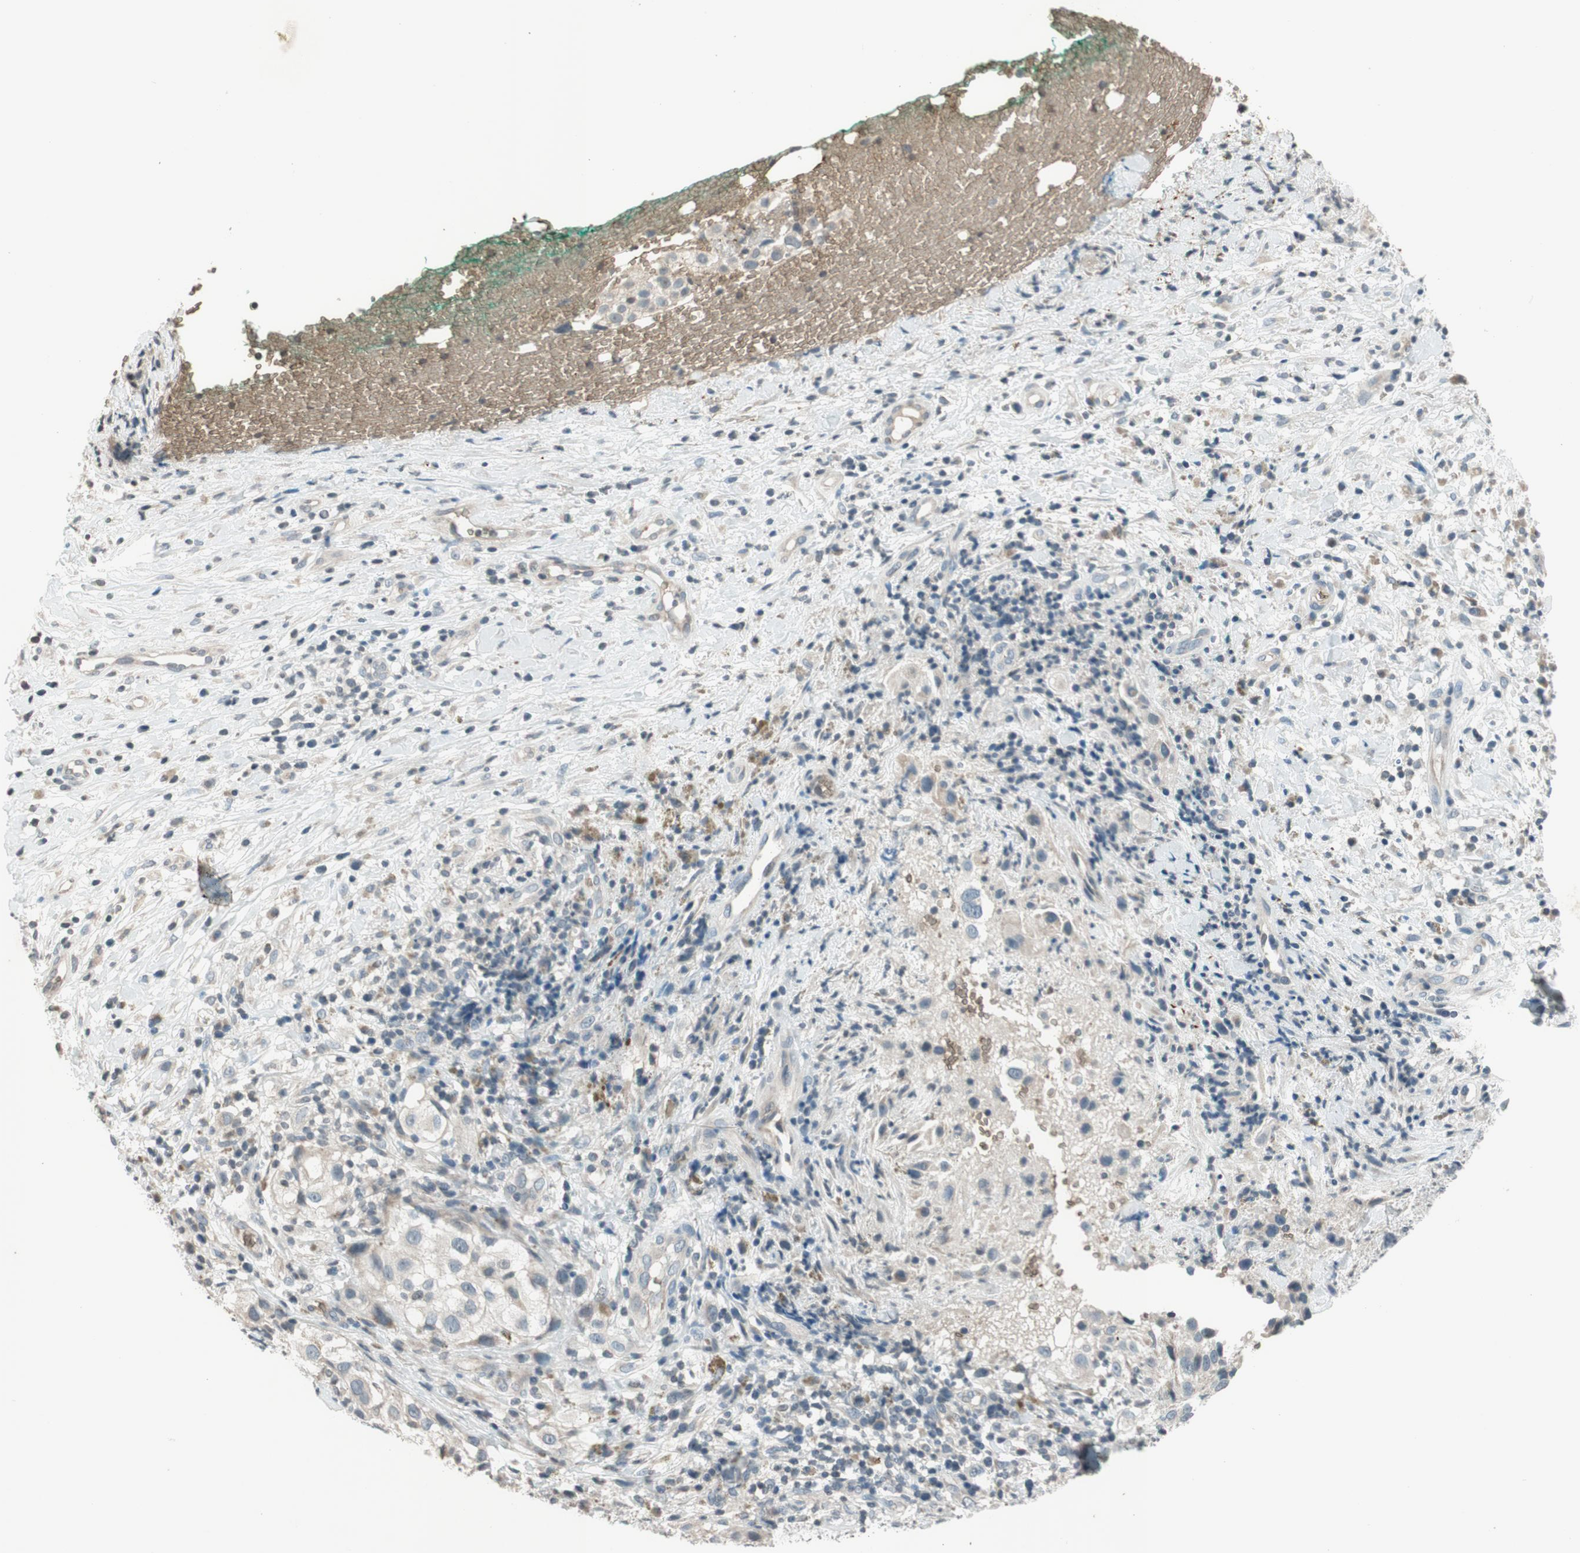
{"staining": {"intensity": "negative", "quantity": "none", "location": "none"}, "tissue": "melanoma", "cell_type": "Tumor cells", "image_type": "cancer", "snomed": [{"axis": "morphology", "description": "Necrosis, NOS"}, {"axis": "morphology", "description": "Malignant melanoma, NOS"}, {"axis": "topography", "description": "Skin"}], "caption": "The image shows no staining of tumor cells in melanoma. (Immunohistochemistry (ihc), brightfield microscopy, high magnification).", "gene": "GYPC", "patient": {"sex": "female", "age": 87}}